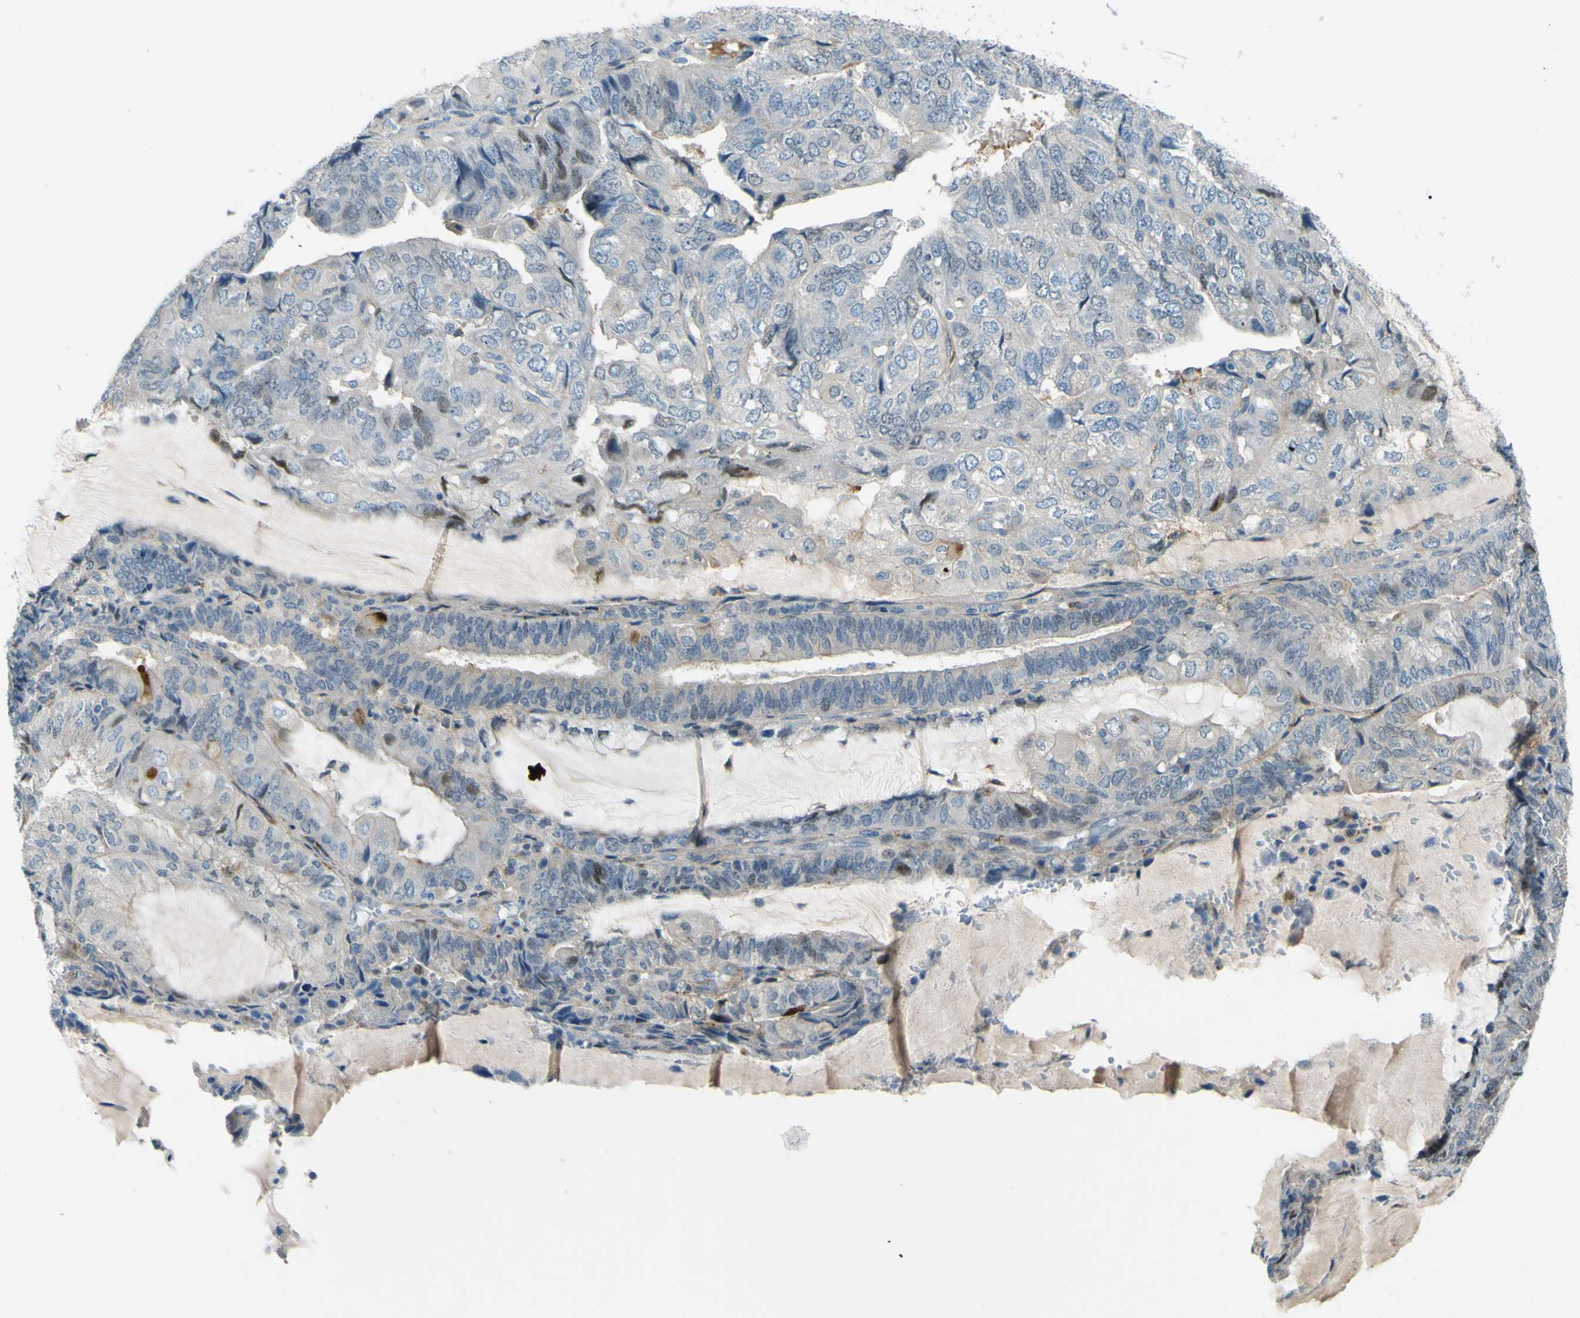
{"staining": {"intensity": "weak", "quantity": "<25%", "location": "cytoplasmic/membranous"}, "tissue": "endometrial cancer", "cell_type": "Tumor cells", "image_type": "cancer", "snomed": [{"axis": "morphology", "description": "Adenocarcinoma, NOS"}, {"axis": "topography", "description": "Endometrium"}], "caption": "Immunohistochemistry (IHC) of human endometrial cancer displays no positivity in tumor cells.", "gene": "ARHGAP1", "patient": {"sex": "female", "age": 81}}